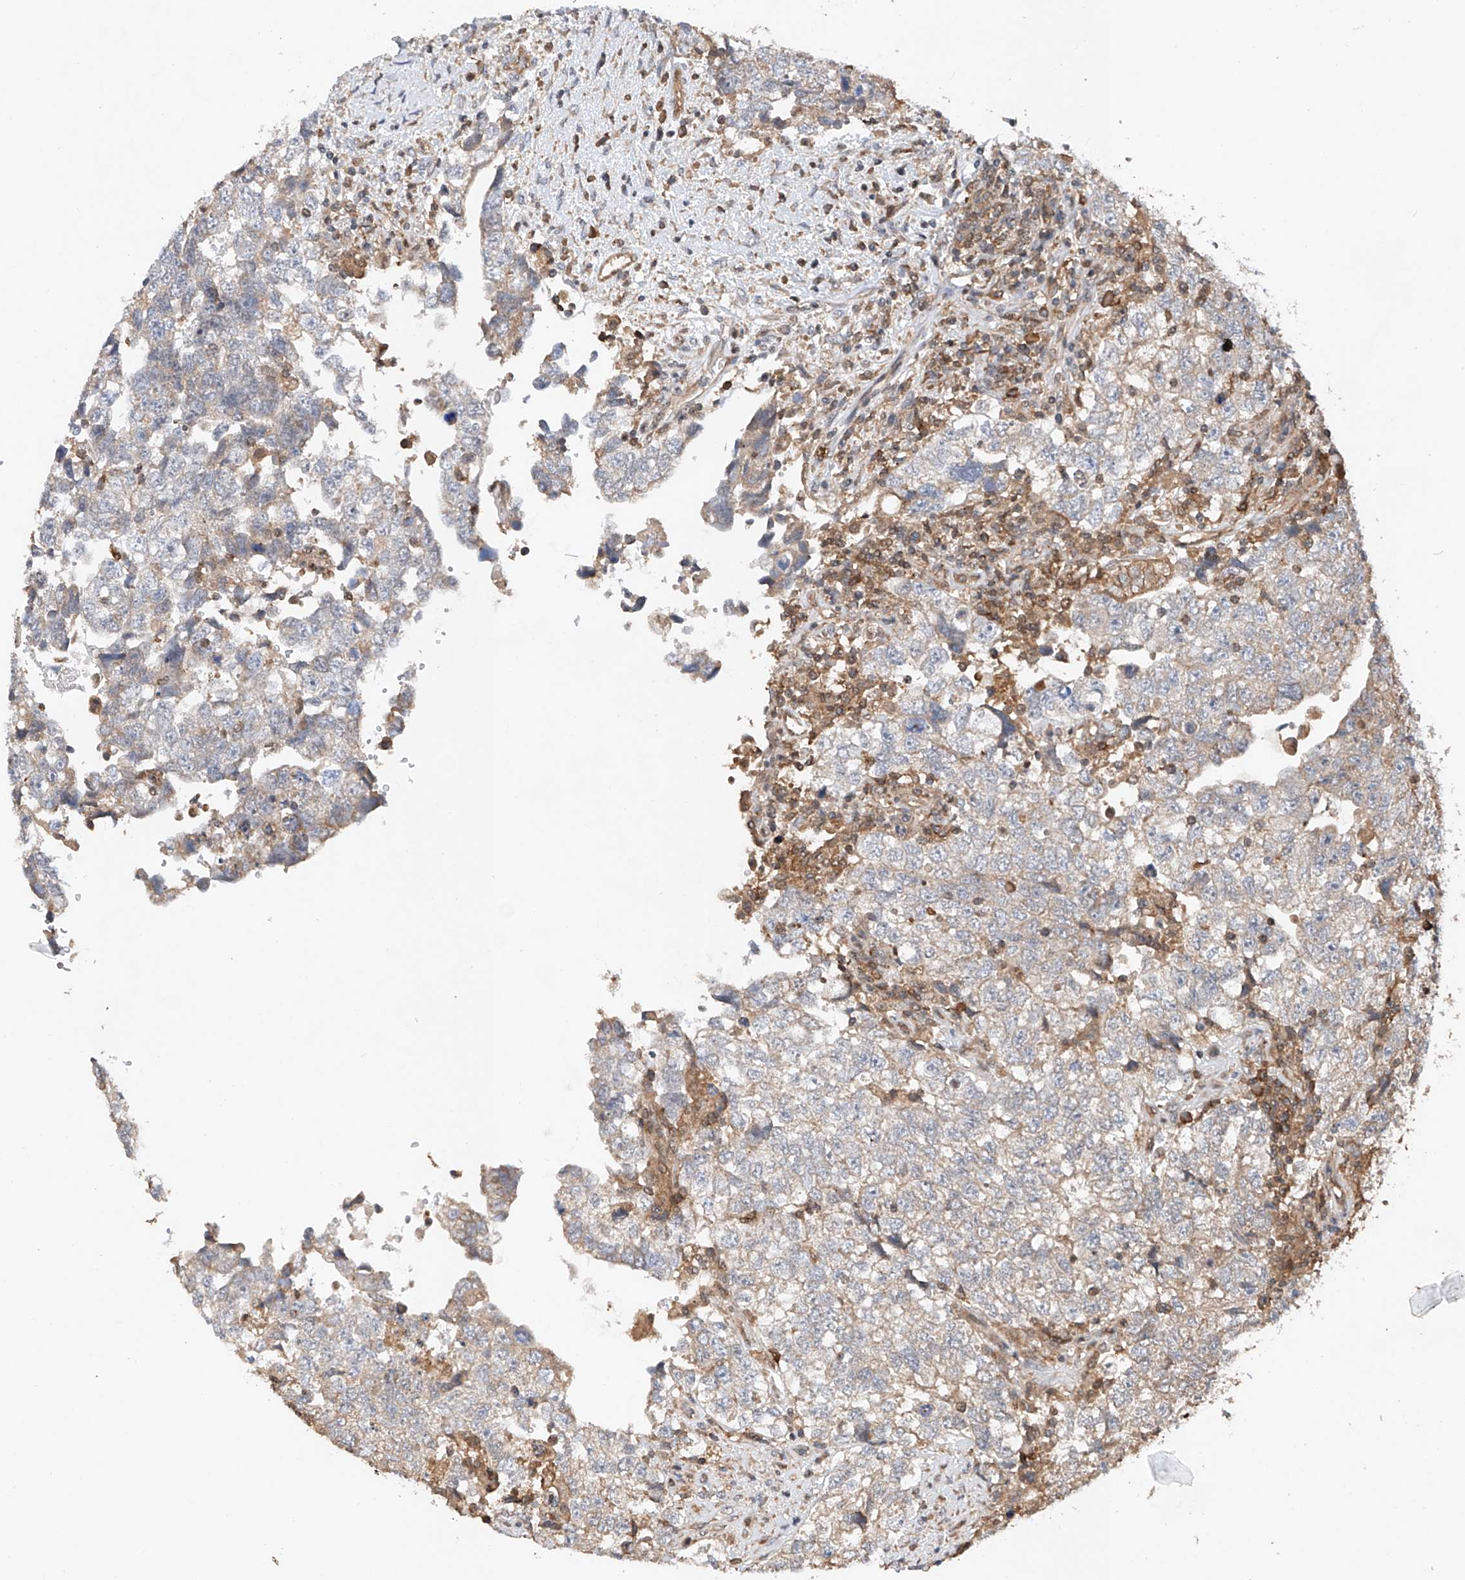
{"staining": {"intensity": "negative", "quantity": "none", "location": "none"}, "tissue": "testis cancer", "cell_type": "Tumor cells", "image_type": "cancer", "snomed": [{"axis": "morphology", "description": "Carcinoma, Embryonal, NOS"}, {"axis": "topography", "description": "Testis"}], "caption": "Immunohistochemistry of human testis cancer reveals no positivity in tumor cells.", "gene": "RILPL2", "patient": {"sex": "male", "age": 37}}